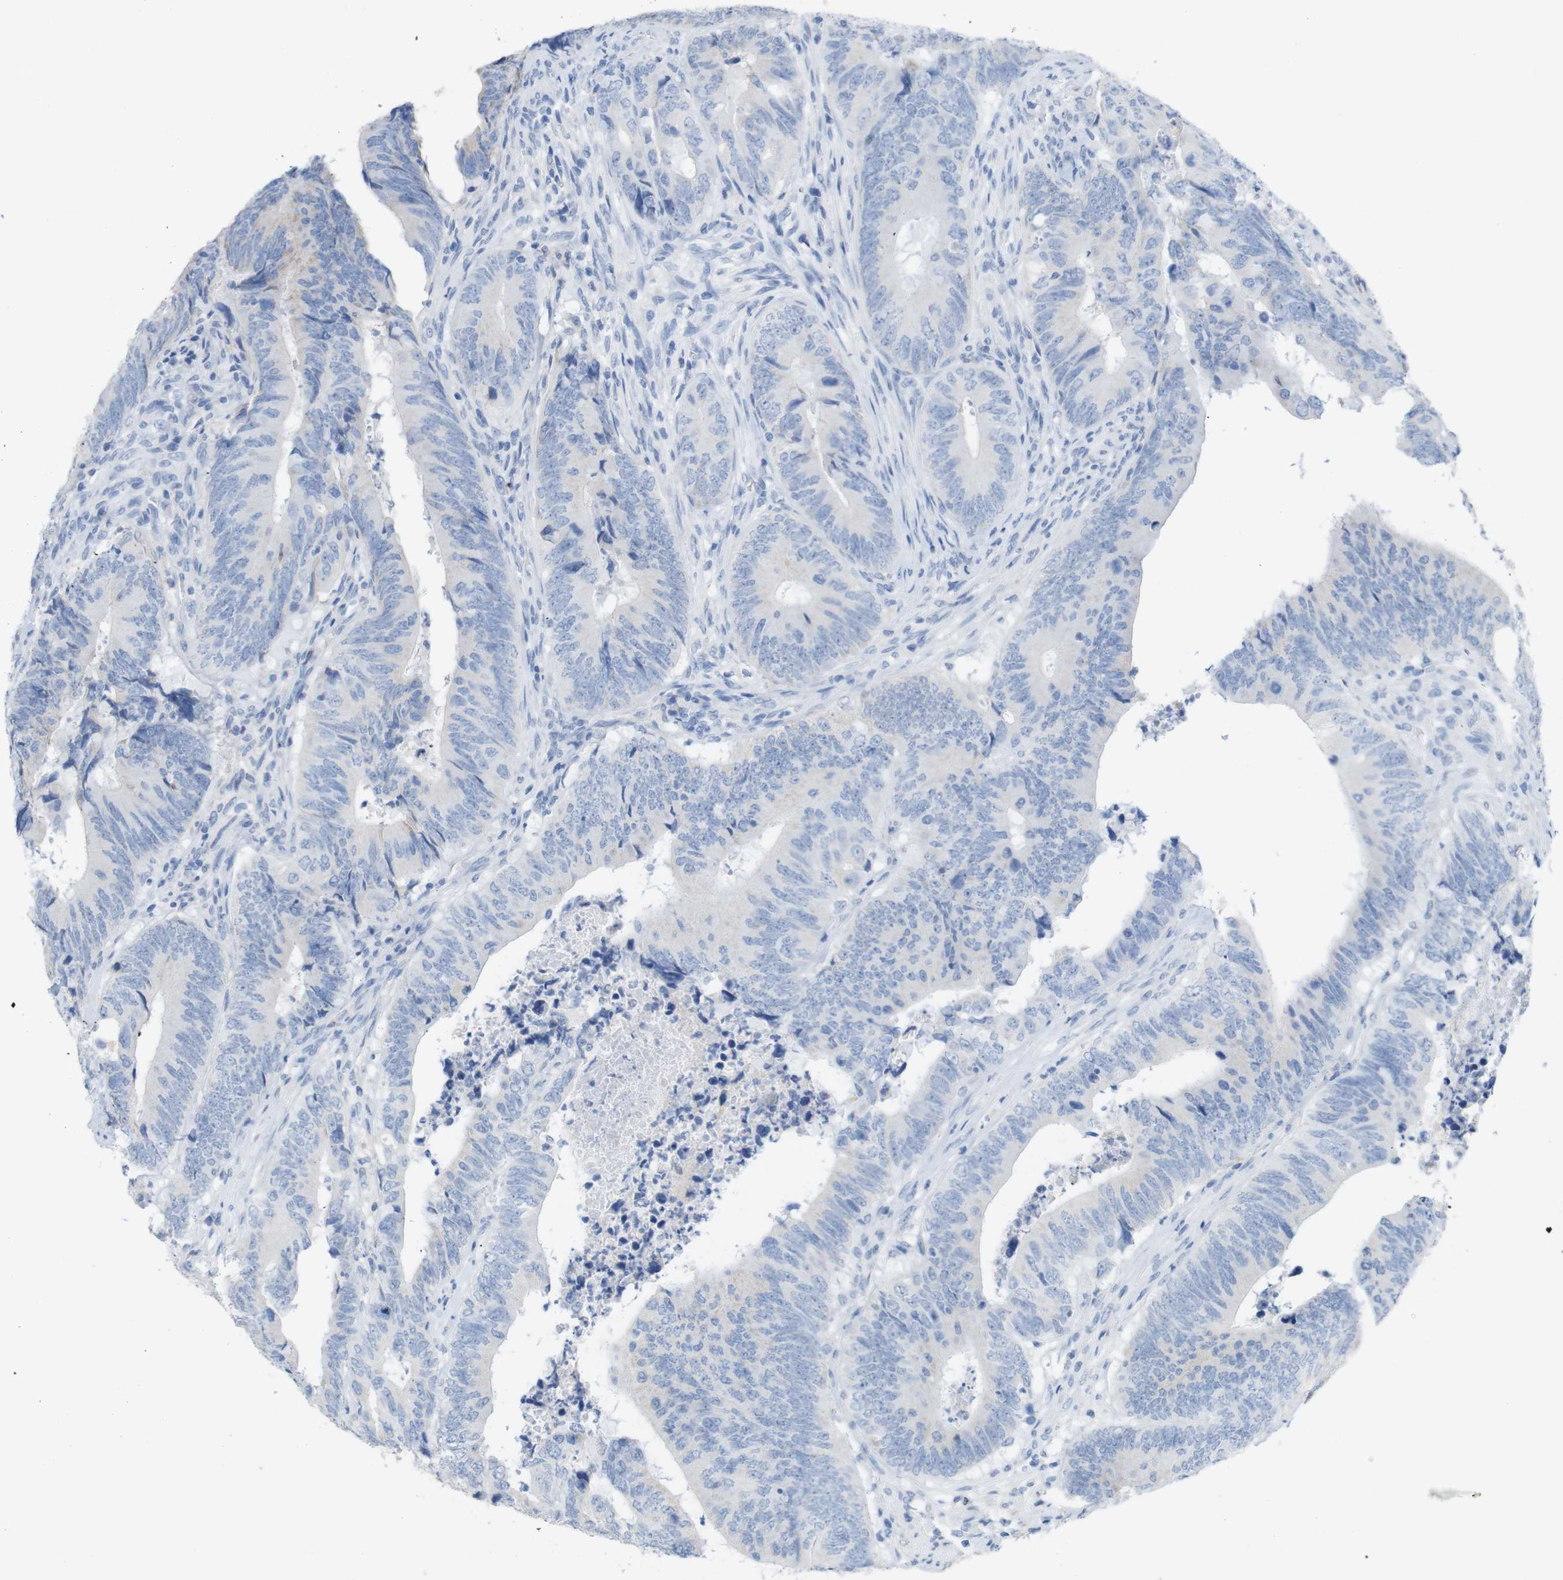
{"staining": {"intensity": "negative", "quantity": "none", "location": "none"}, "tissue": "colorectal cancer", "cell_type": "Tumor cells", "image_type": "cancer", "snomed": [{"axis": "morphology", "description": "Normal tissue, NOS"}, {"axis": "morphology", "description": "Adenocarcinoma, NOS"}, {"axis": "topography", "description": "Colon"}], "caption": "Adenocarcinoma (colorectal) was stained to show a protein in brown. There is no significant staining in tumor cells.", "gene": "LAG3", "patient": {"sex": "male", "age": 56}}